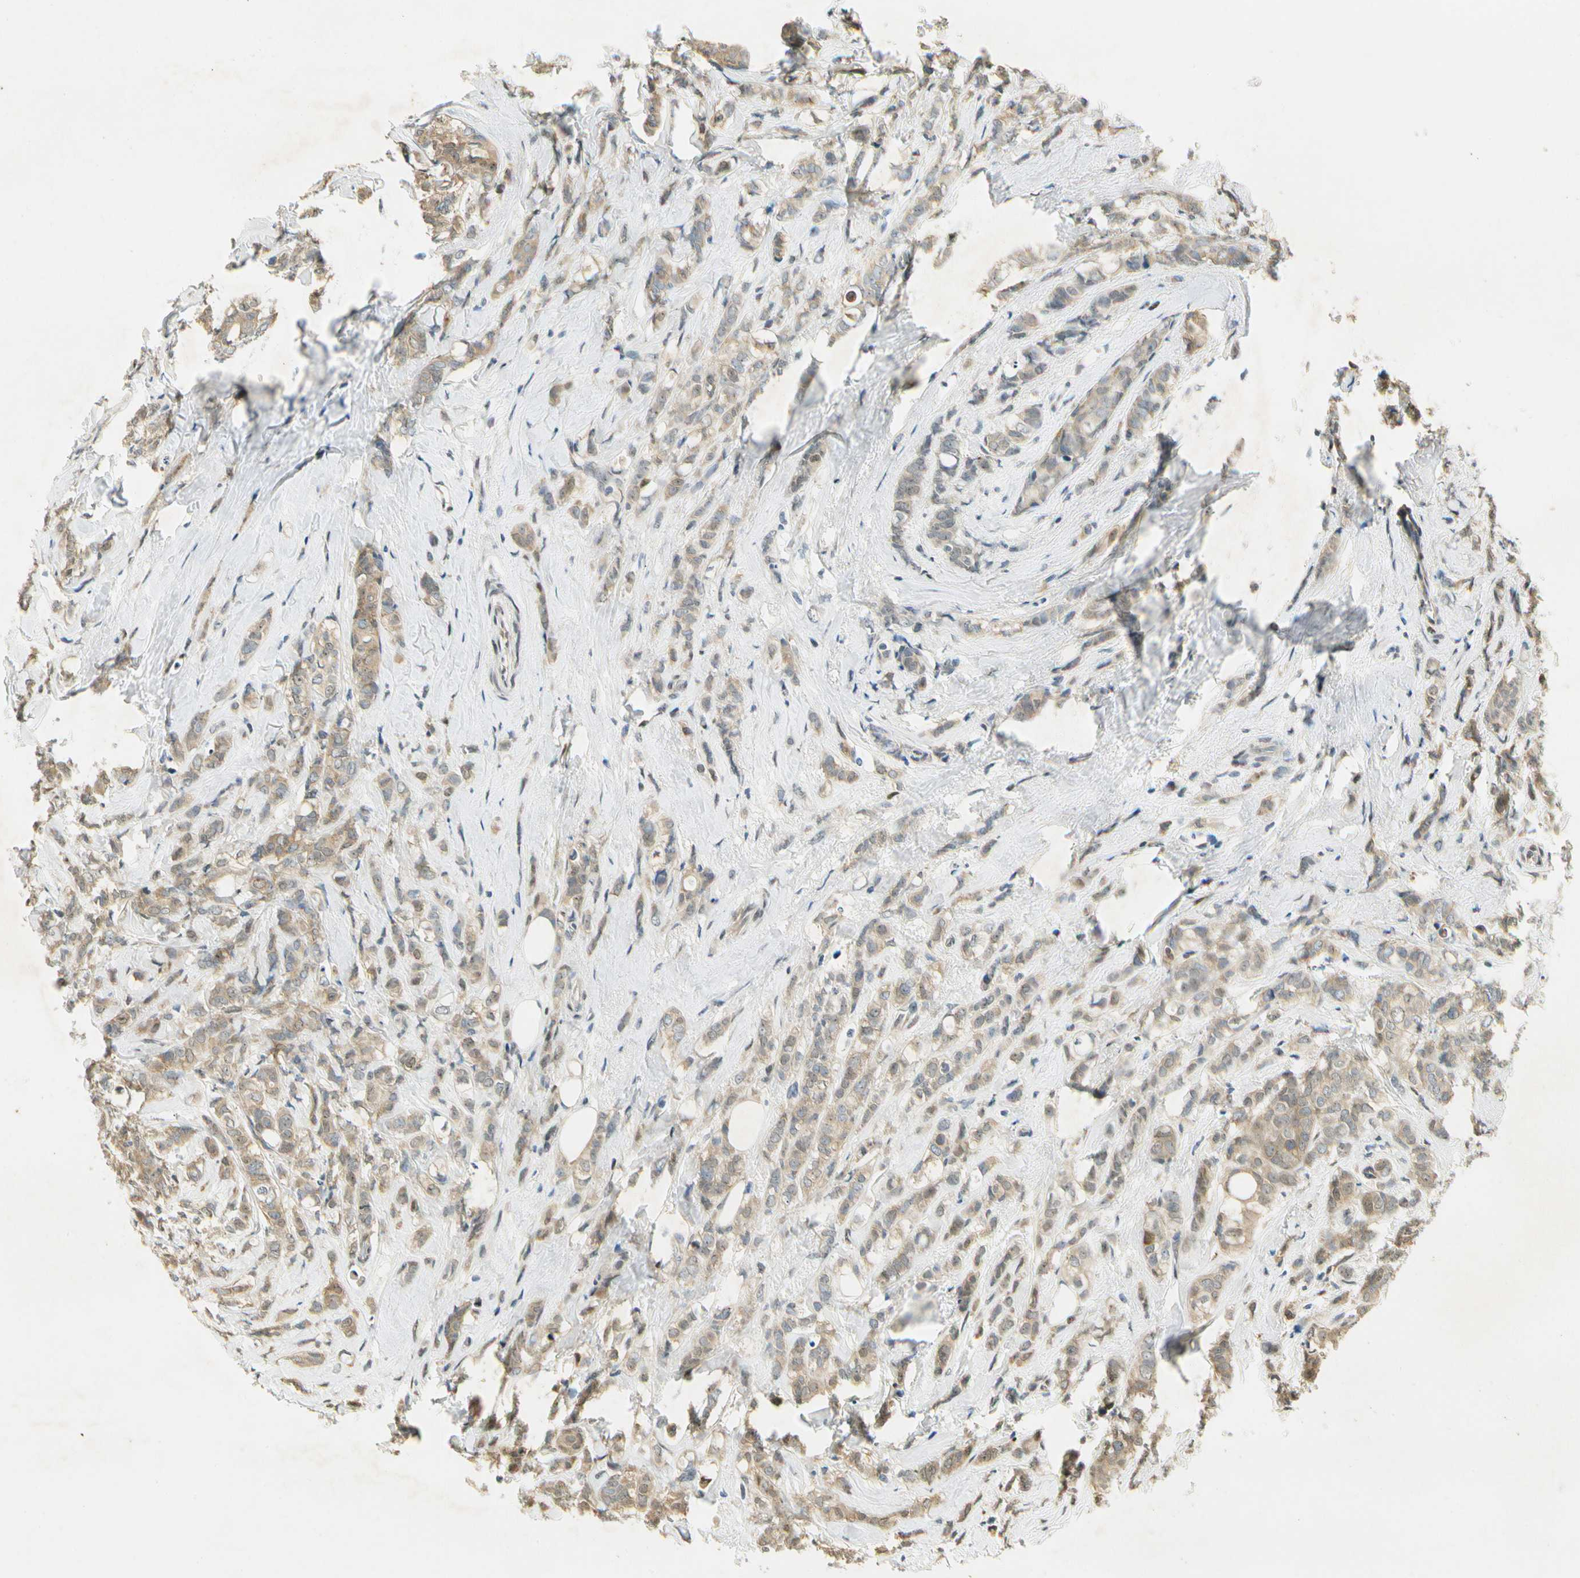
{"staining": {"intensity": "weak", "quantity": ">75%", "location": "cytoplasmic/membranous"}, "tissue": "breast cancer", "cell_type": "Tumor cells", "image_type": "cancer", "snomed": [{"axis": "morphology", "description": "Lobular carcinoma"}, {"axis": "topography", "description": "Breast"}], "caption": "Immunohistochemistry (DAB) staining of human breast cancer reveals weak cytoplasmic/membranous protein positivity in approximately >75% of tumor cells.", "gene": "EIF1AX", "patient": {"sex": "female", "age": 60}}